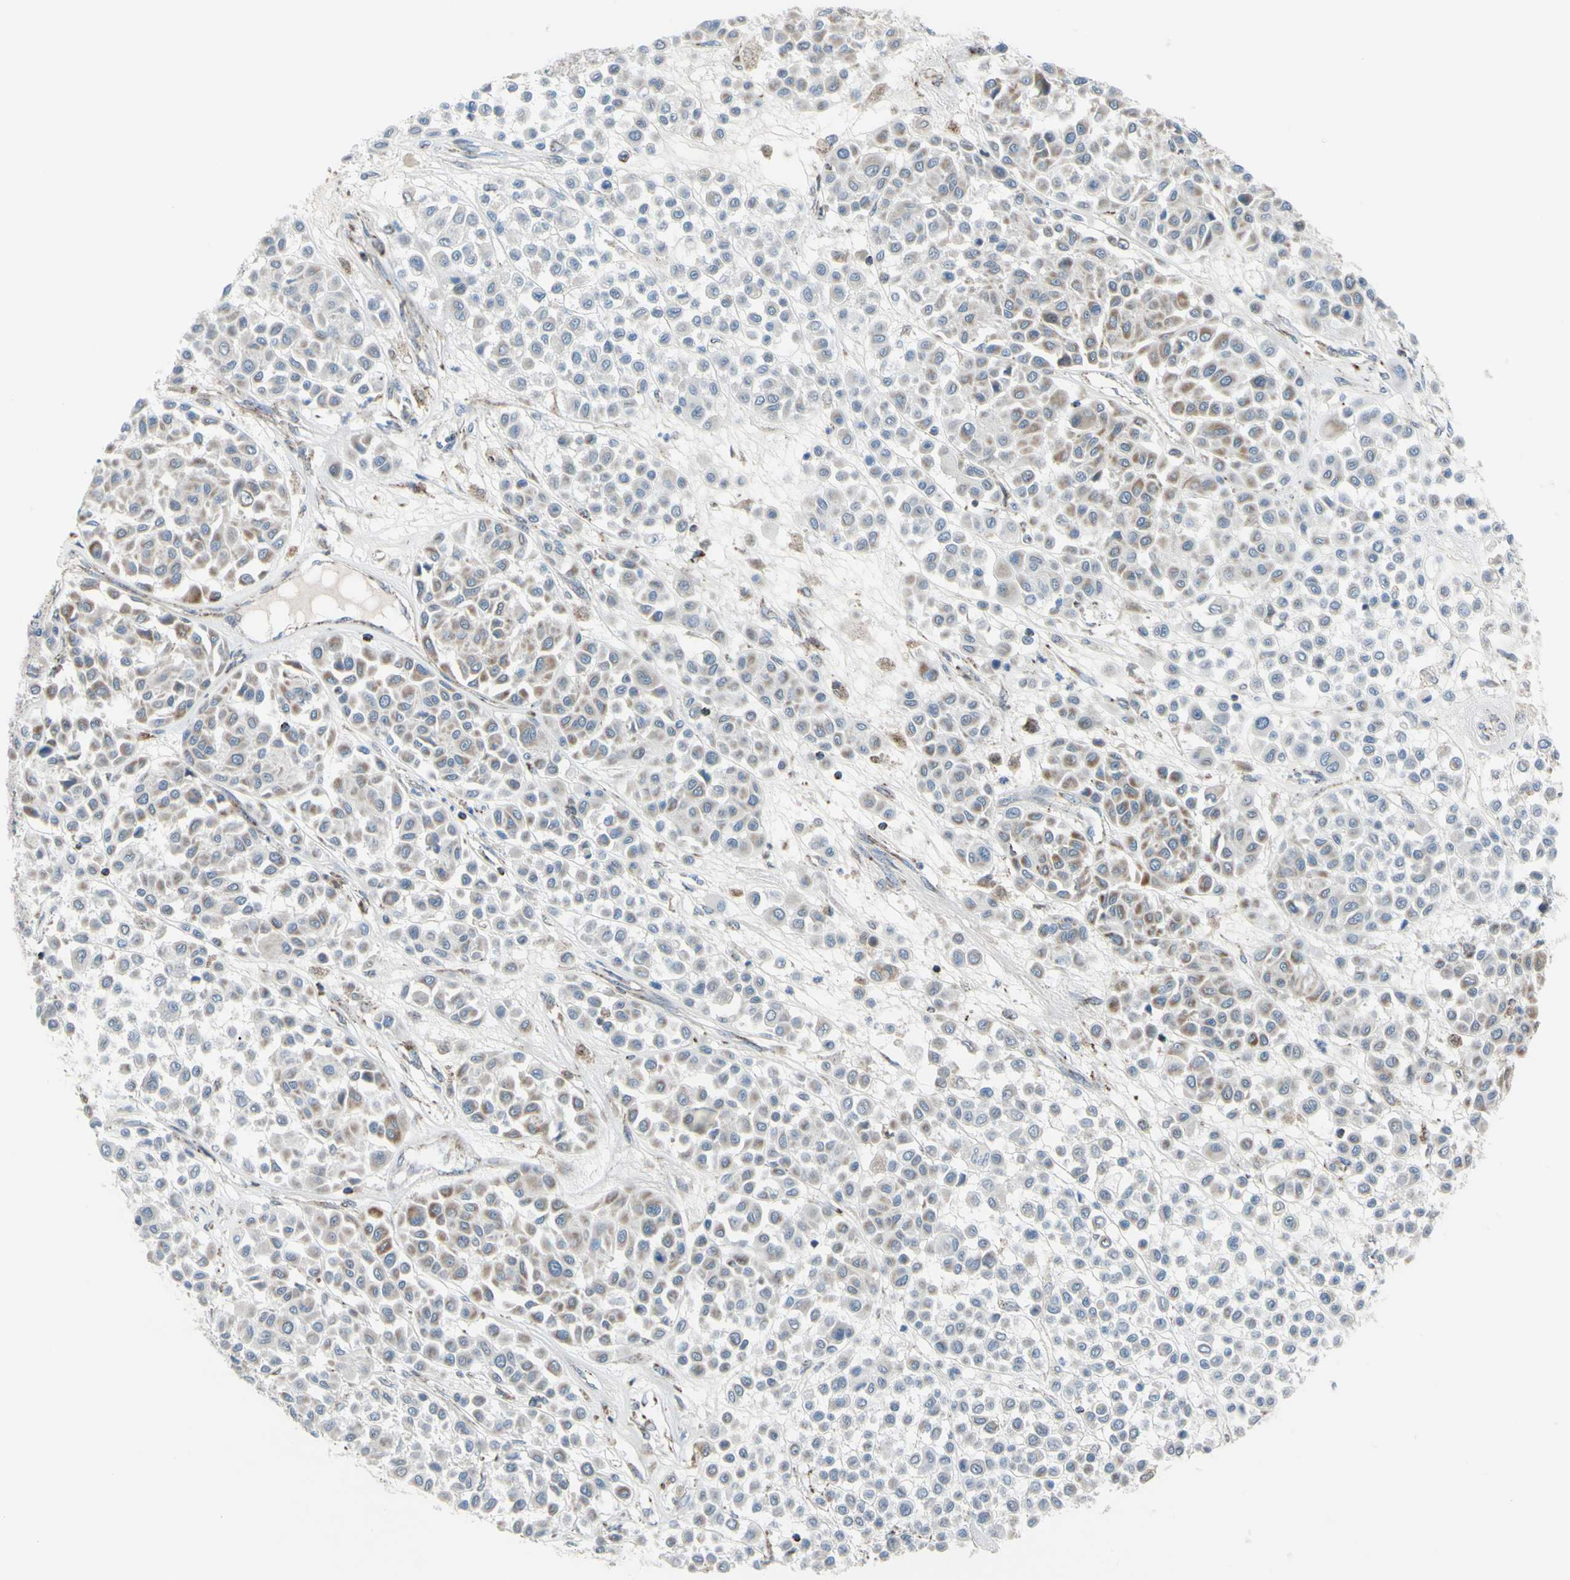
{"staining": {"intensity": "weak", "quantity": "25%-75%", "location": "cytoplasmic/membranous"}, "tissue": "melanoma", "cell_type": "Tumor cells", "image_type": "cancer", "snomed": [{"axis": "morphology", "description": "Malignant melanoma, Metastatic site"}, {"axis": "topography", "description": "Soft tissue"}], "caption": "Protein staining of melanoma tissue demonstrates weak cytoplasmic/membranous positivity in approximately 25%-75% of tumor cells.", "gene": "GLT8D1", "patient": {"sex": "male", "age": 41}}